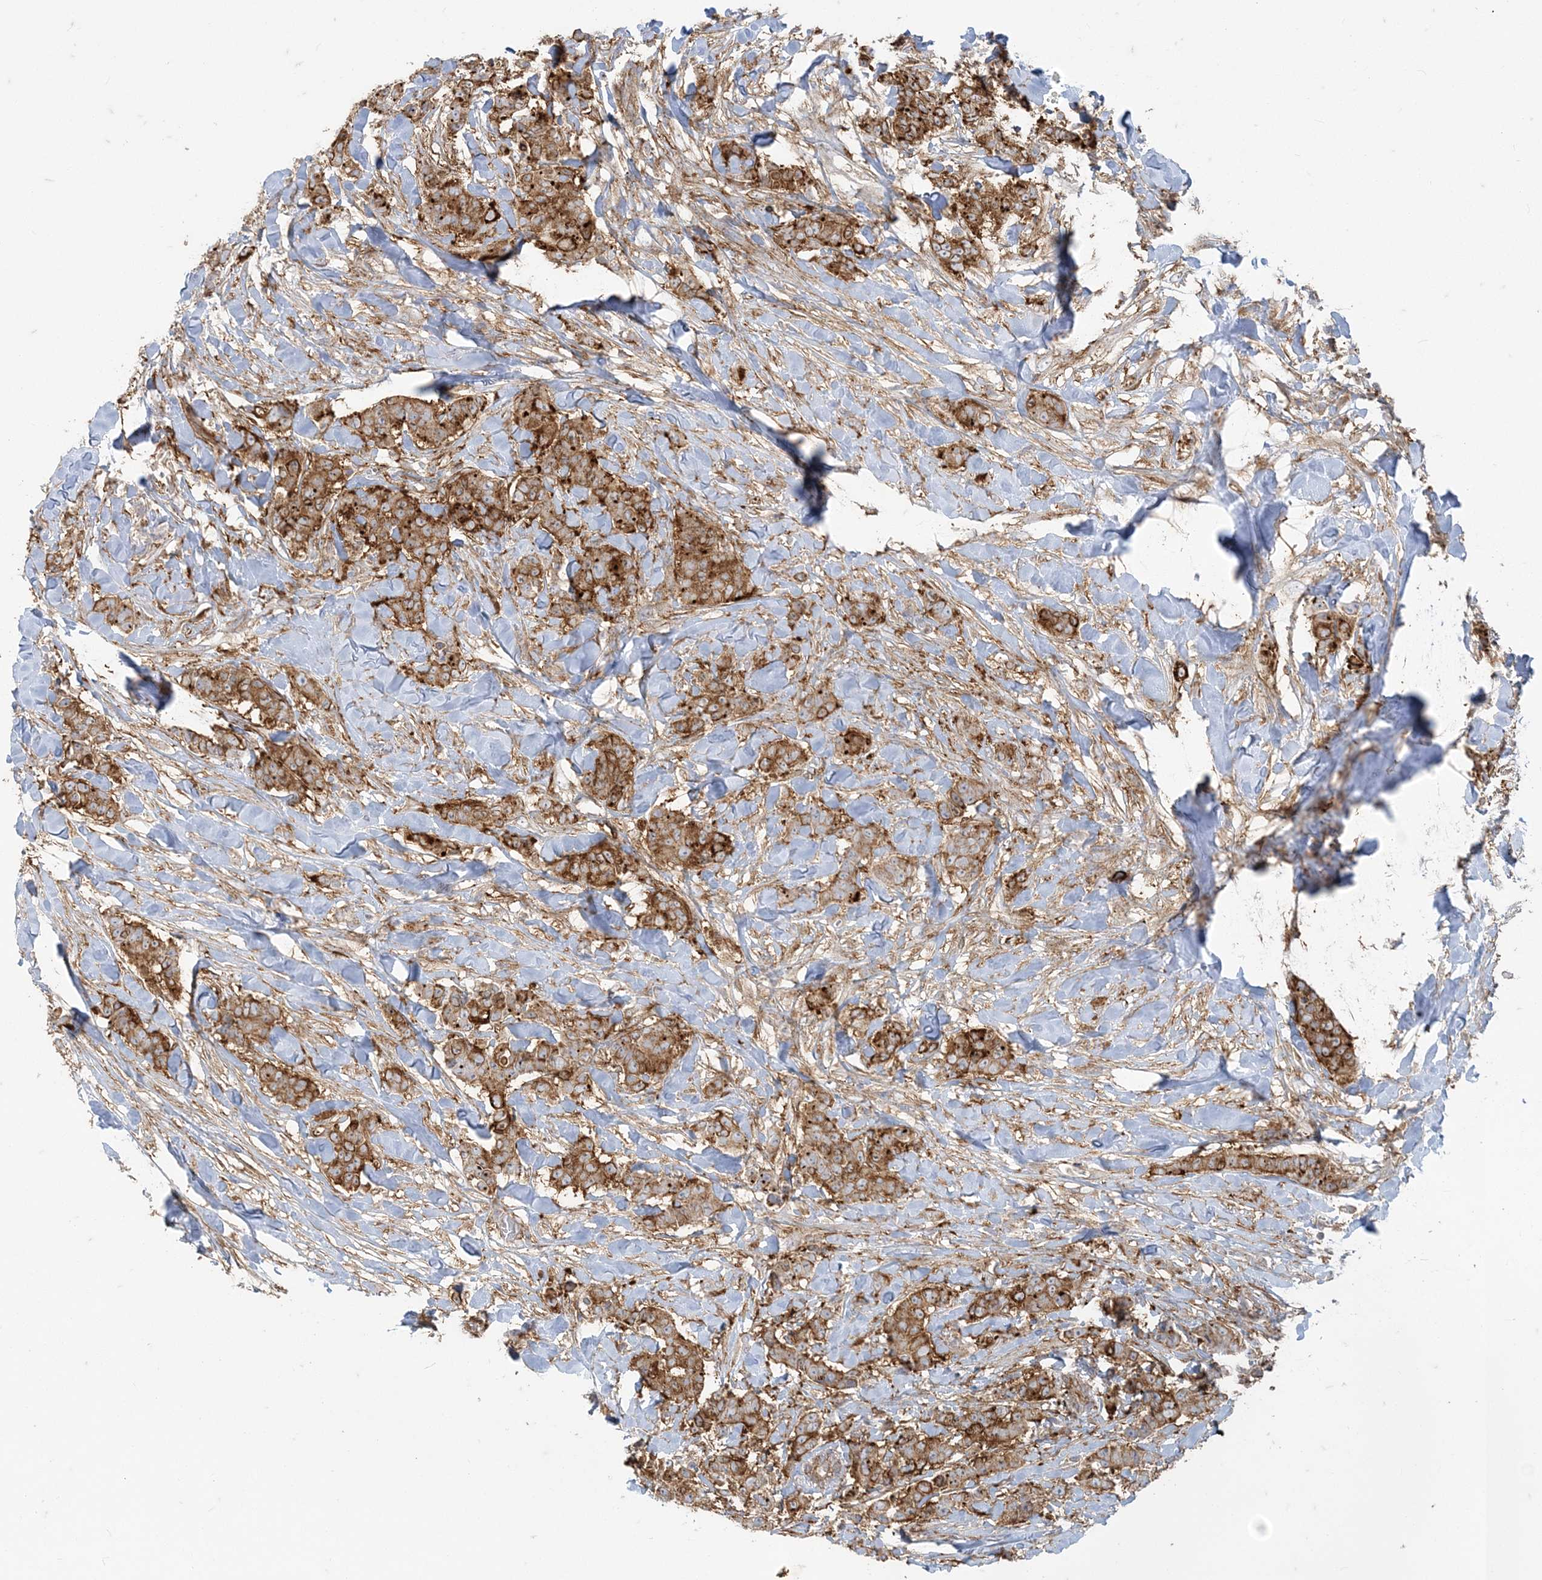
{"staining": {"intensity": "moderate", "quantity": ">75%", "location": "cytoplasmic/membranous"}, "tissue": "breast cancer", "cell_type": "Tumor cells", "image_type": "cancer", "snomed": [{"axis": "morphology", "description": "Duct carcinoma"}, {"axis": "topography", "description": "Breast"}], "caption": "Protein staining demonstrates moderate cytoplasmic/membranous expression in about >75% of tumor cells in breast cancer. The staining was performed using DAB (3,3'-diaminobenzidine) to visualize the protein expression in brown, while the nuclei were stained in blue with hematoxylin (Magnification: 20x).", "gene": "DERL3", "patient": {"sex": "female", "age": 40}}